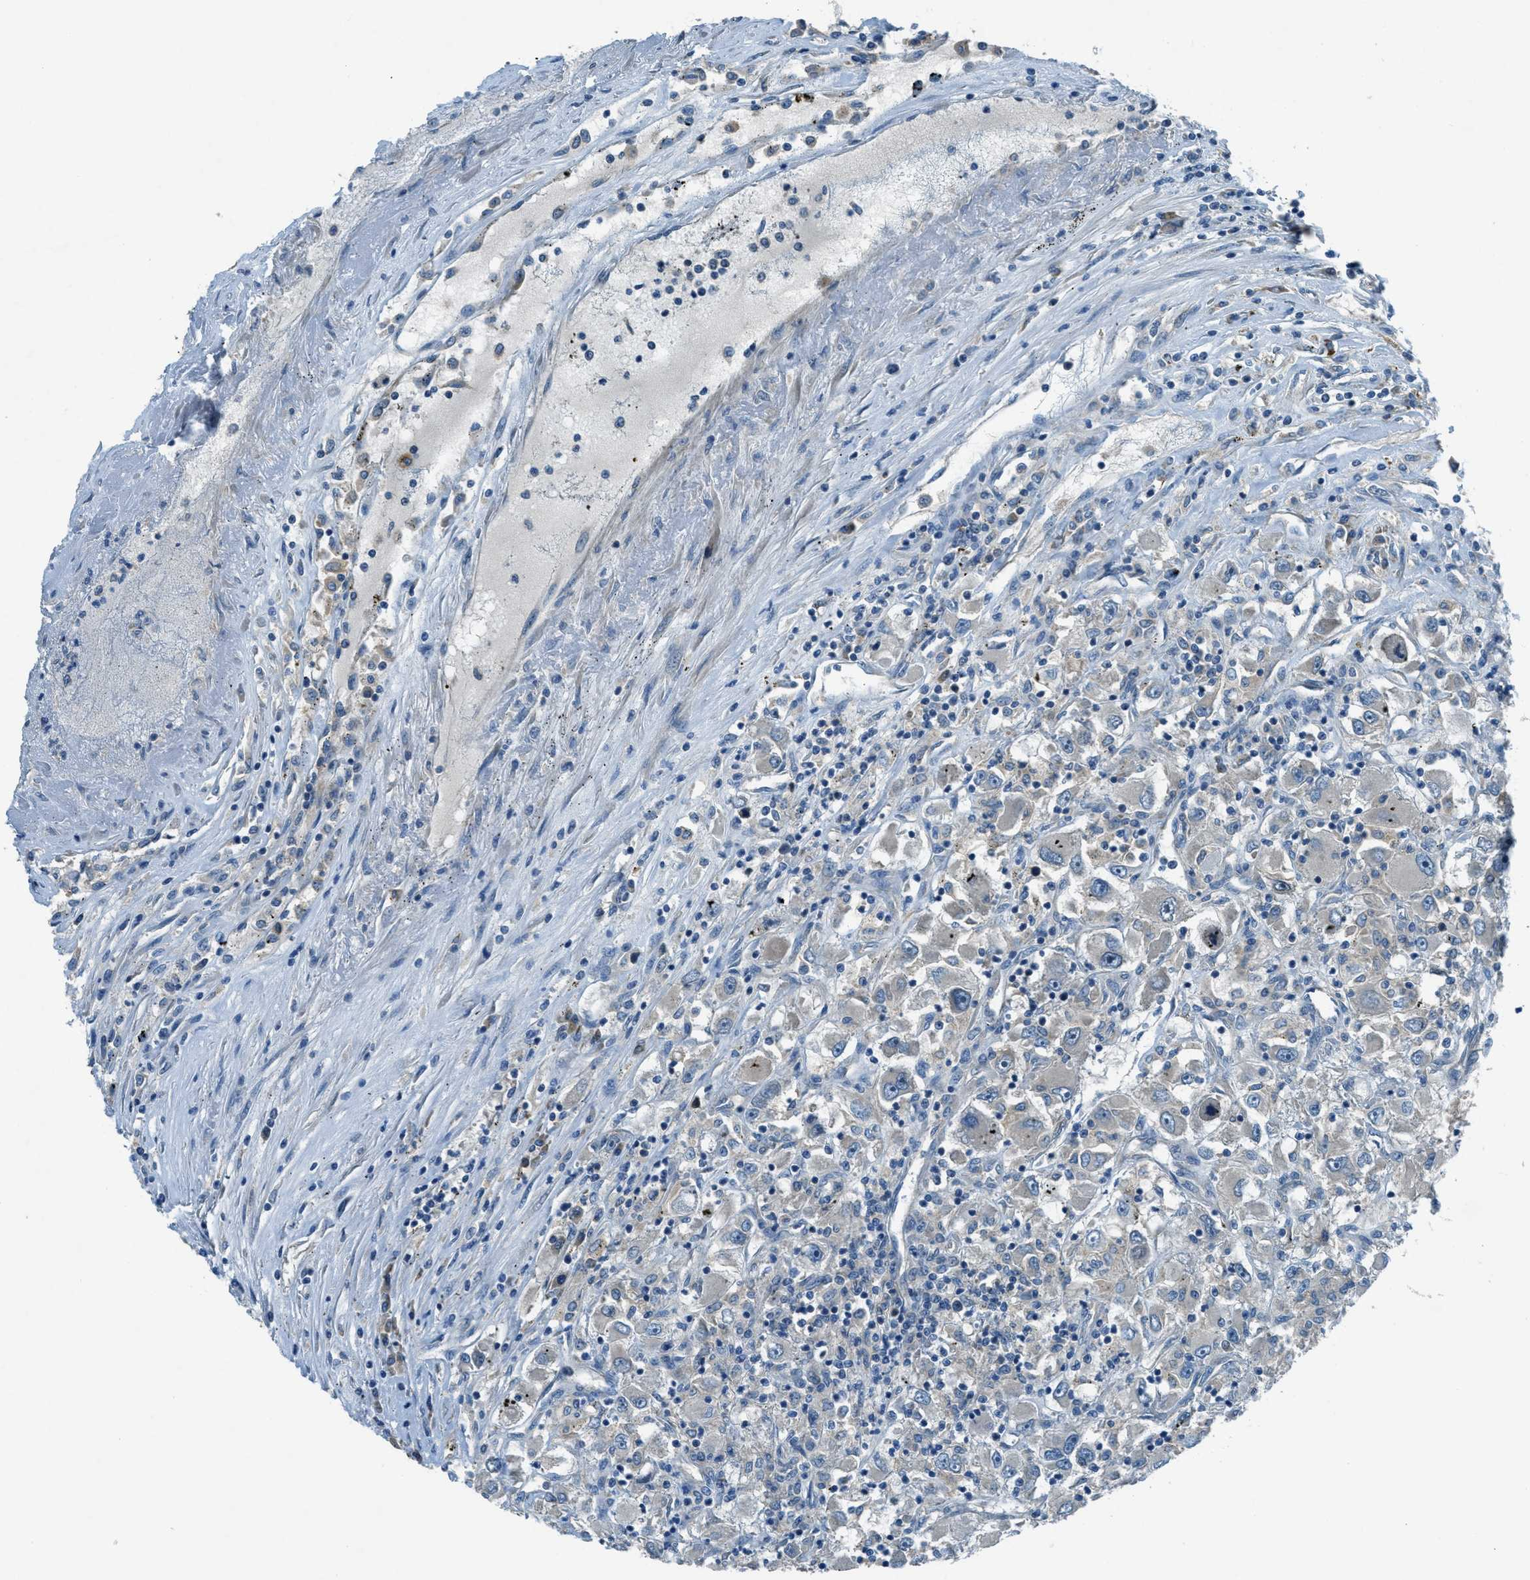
{"staining": {"intensity": "negative", "quantity": "none", "location": "none"}, "tissue": "renal cancer", "cell_type": "Tumor cells", "image_type": "cancer", "snomed": [{"axis": "morphology", "description": "Adenocarcinoma, NOS"}, {"axis": "topography", "description": "Kidney"}], "caption": "The IHC micrograph has no significant staining in tumor cells of renal cancer tissue.", "gene": "ARFGAP2", "patient": {"sex": "female", "age": 52}}